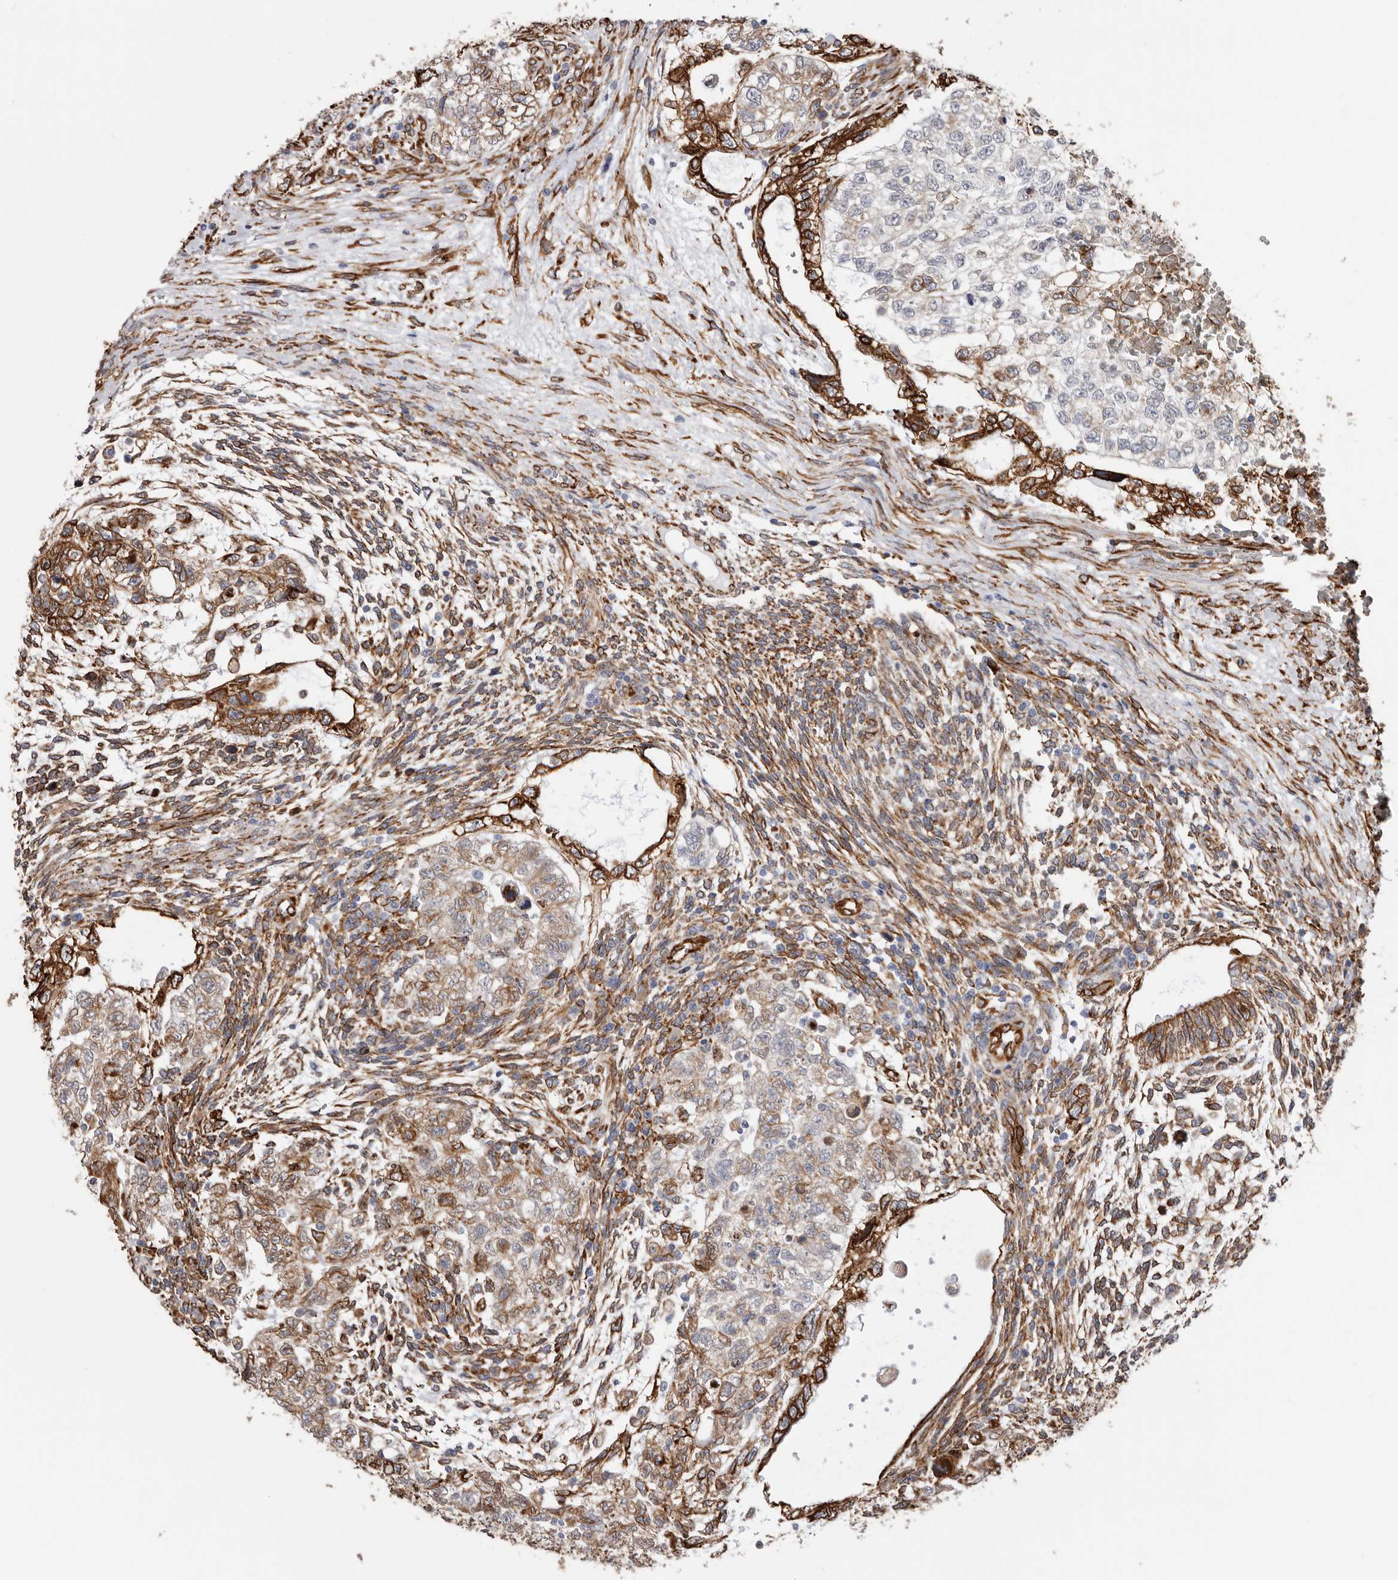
{"staining": {"intensity": "strong", "quantity": "25%-75%", "location": "cytoplasmic/membranous"}, "tissue": "testis cancer", "cell_type": "Tumor cells", "image_type": "cancer", "snomed": [{"axis": "morphology", "description": "Carcinoma, Embryonal, NOS"}, {"axis": "topography", "description": "Testis"}], "caption": "Immunohistochemical staining of testis embryonal carcinoma reveals high levels of strong cytoplasmic/membranous protein expression in approximately 25%-75% of tumor cells.", "gene": "SEMA3E", "patient": {"sex": "male", "age": 37}}